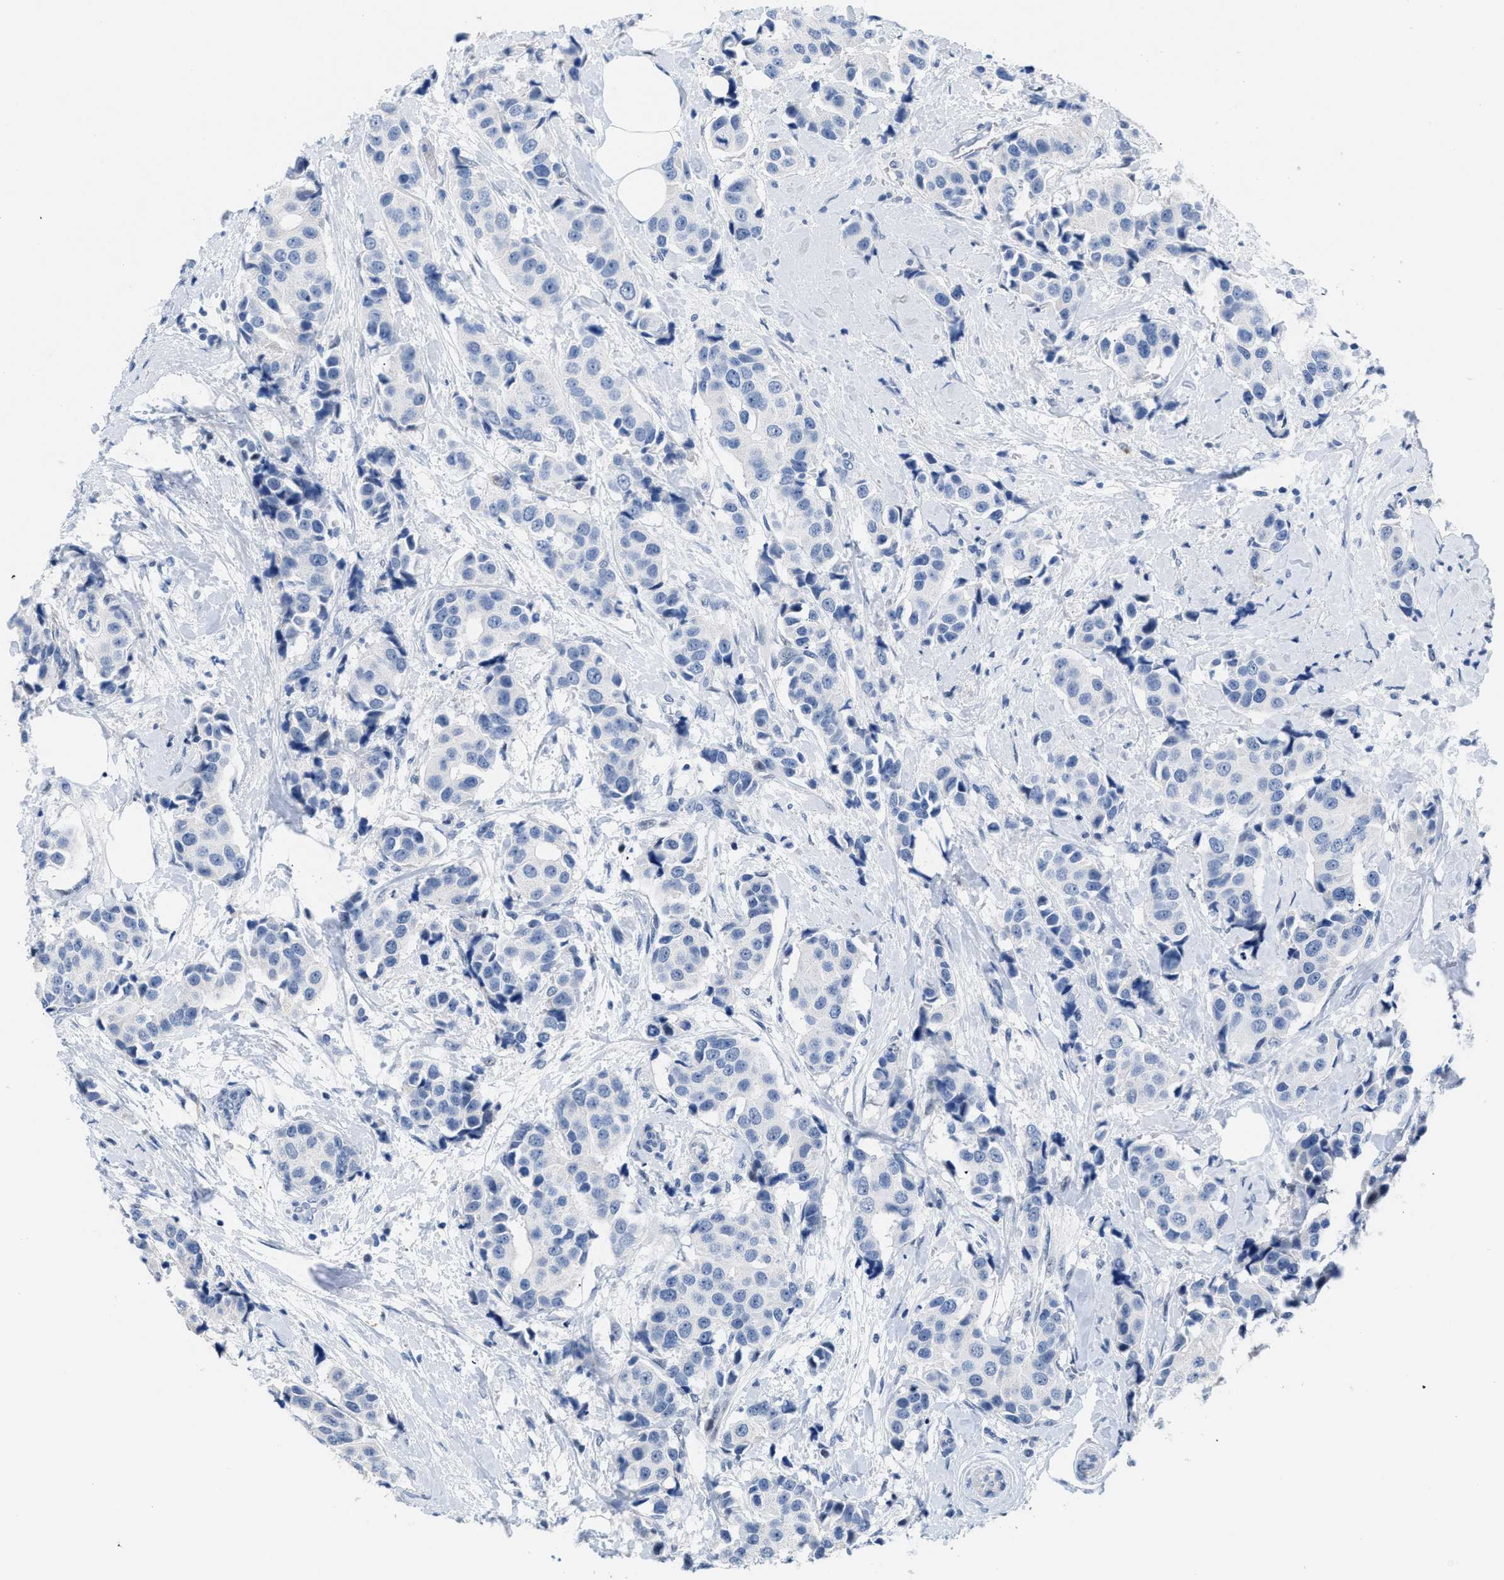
{"staining": {"intensity": "negative", "quantity": "none", "location": "none"}, "tissue": "breast cancer", "cell_type": "Tumor cells", "image_type": "cancer", "snomed": [{"axis": "morphology", "description": "Normal tissue, NOS"}, {"axis": "morphology", "description": "Duct carcinoma"}, {"axis": "topography", "description": "Breast"}], "caption": "DAB (3,3'-diaminobenzidine) immunohistochemical staining of human breast cancer (intraductal carcinoma) reveals no significant staining in tumor cells.", "gene": "BOLL", "patient": {"sex": "female", "age": 39}}